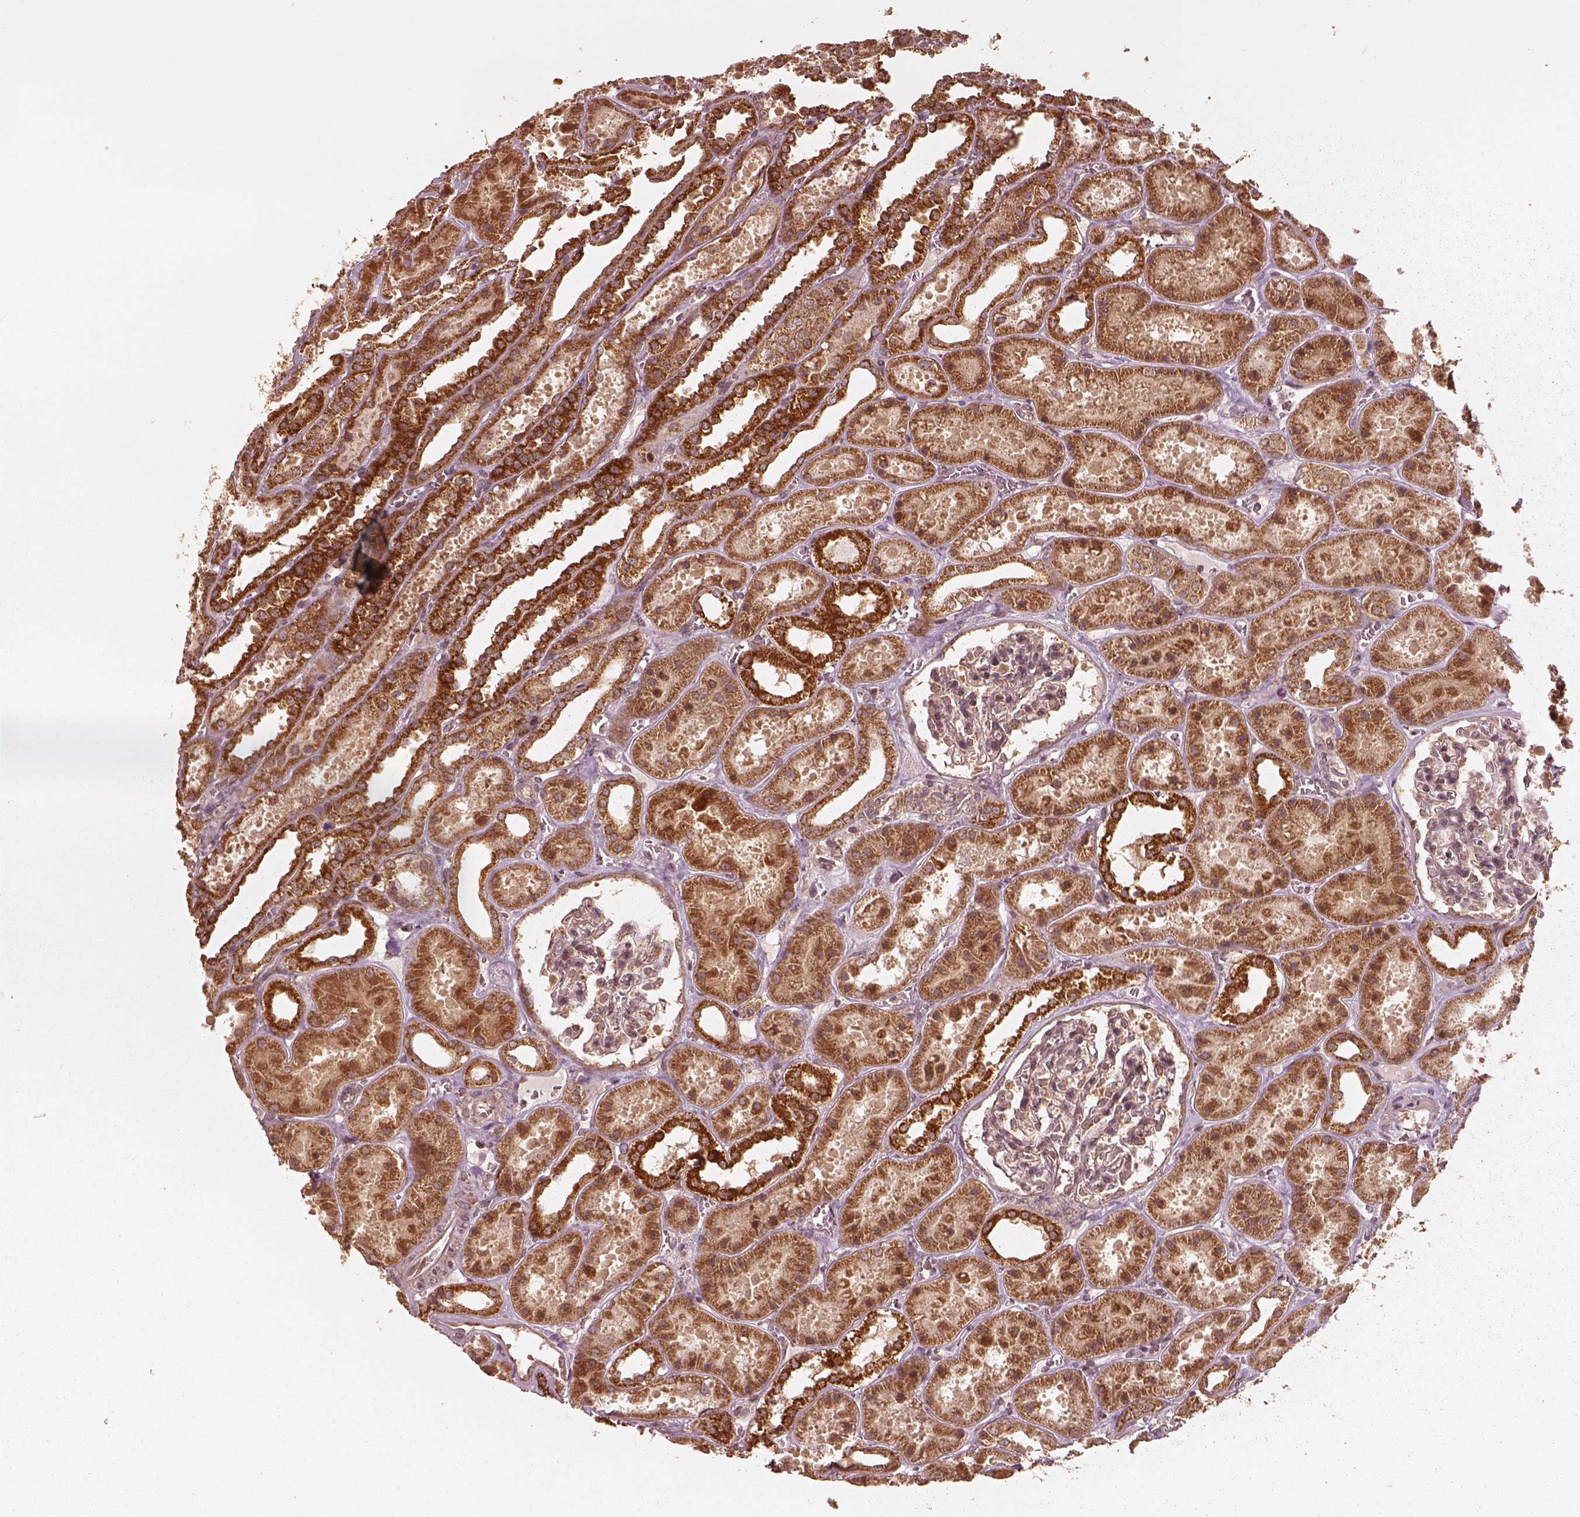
{"staining": {"intensity": "moderate", "quantity": "<25%", "location": "cytoplasmic/membranous"}, "tissue": "kidney", "cell_type": "Cells in glomeruli", "image_type": "normal", "snomed": [{"axis": "morphology", "description": "Normal tissue, NOS"}, {"axis": "topography", "description": "Kidney"}], "caption": "Protein expression analysis of benign kidney exhibits moderate cytoplasmic/membranous staining in about <25% of cells in glomeruli. (Brightfield microscopy of DAB IHC at high magnification).", "gene": "DNAJC25", "patient": {"sex": "female", "age": 41}}